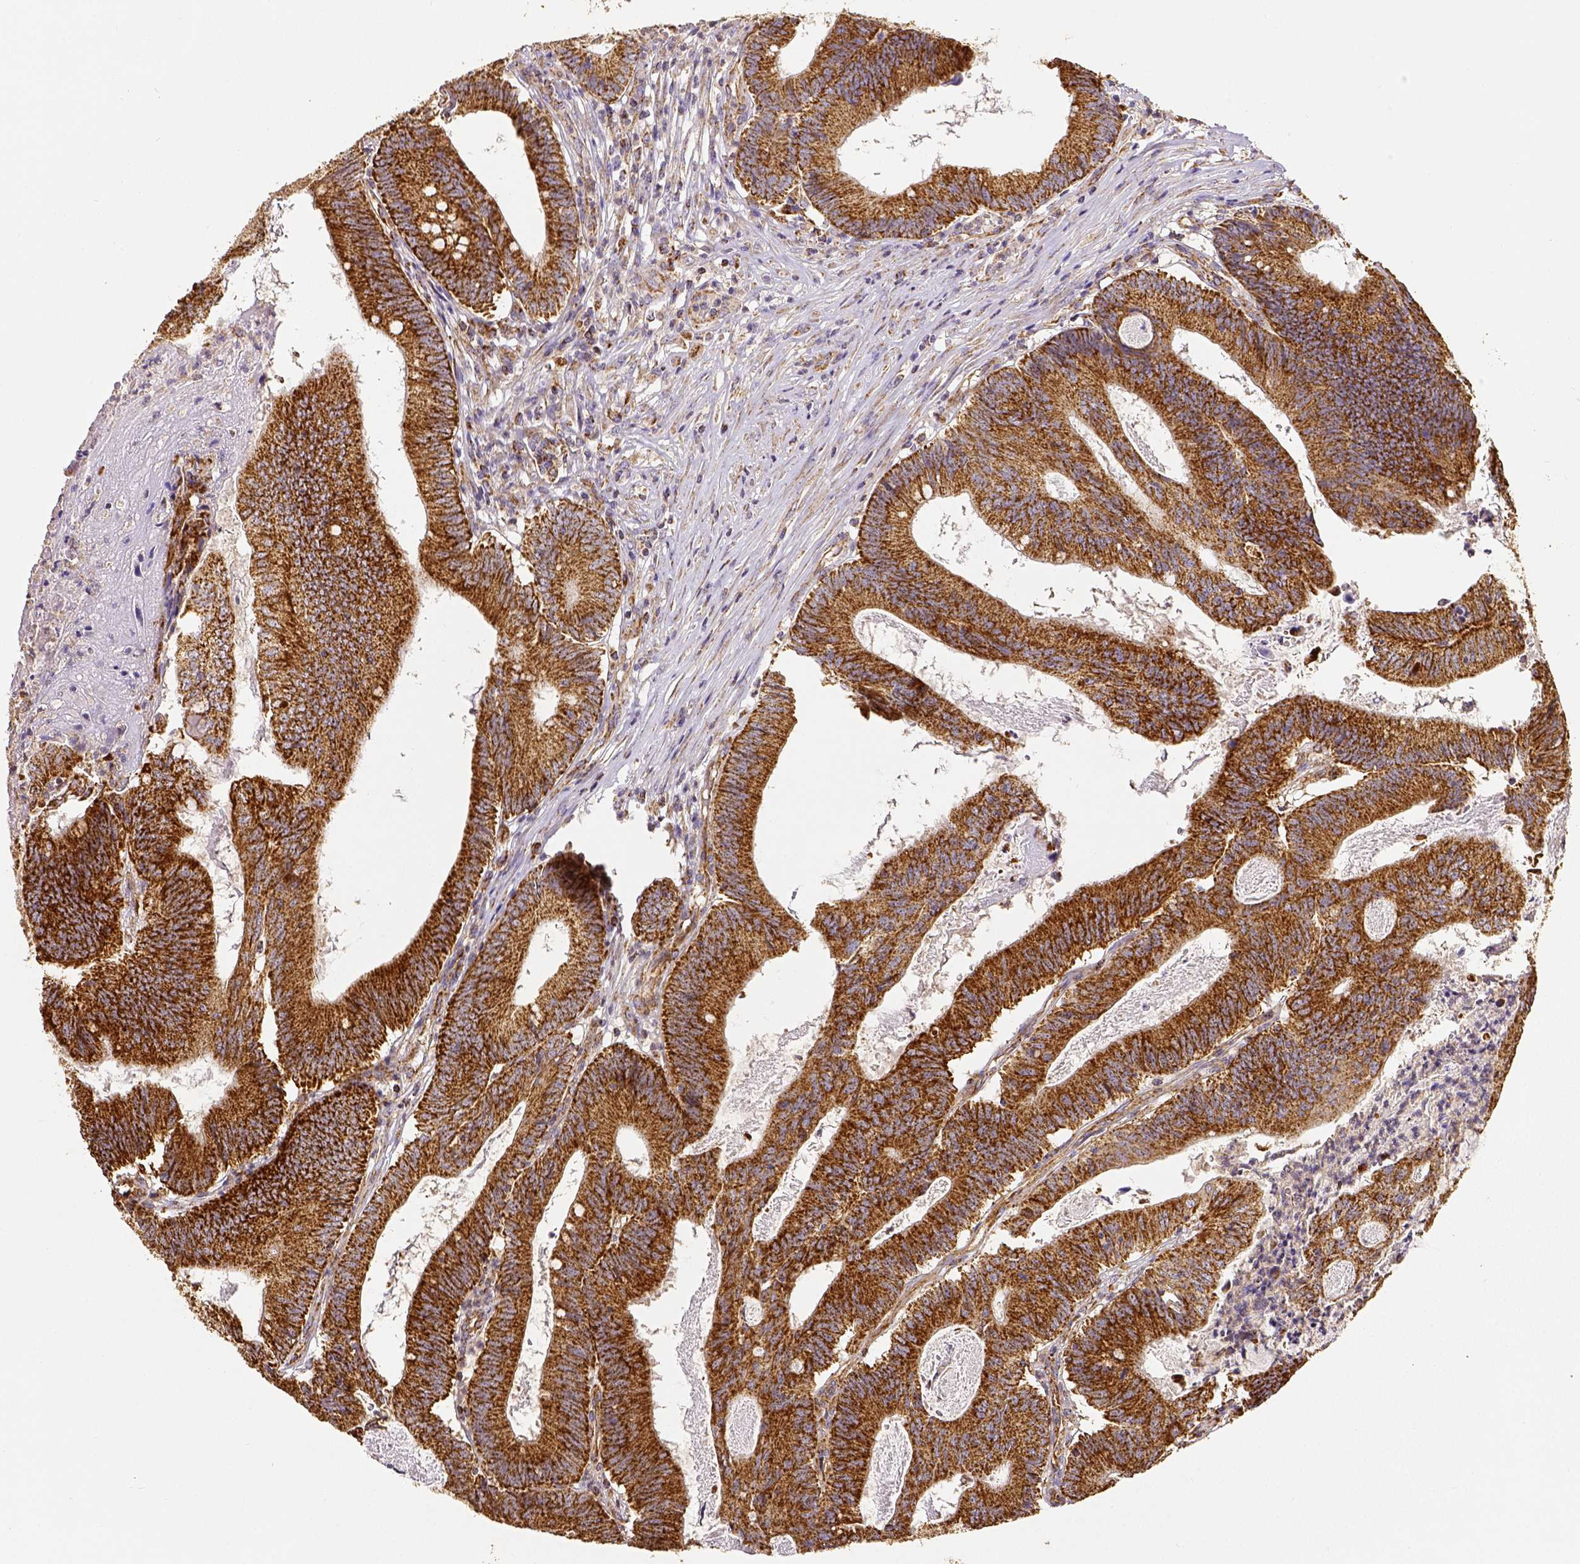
{"staining": {"intensity": "strong", "quantity": ">75%", "location": "cytoplasmic/membranous"}, "tissue": "colorectal cancer", "cell_type": "Tumor cells", "image_type": "cancer", "snomed": [{"axis": "morphology", "description": "Adenocarcinoma, NOS"}, {"axis": "topography", "description": "Colon"}], "caption": "Protein staining by immunohistochemistry demonstrates strong cytoplasmic/membranous staining in about >75% of tumor cells in adenocarcinoma (colorectal).", "gene": "SDHB", "patient": {"sex": "female", "age": 70}}